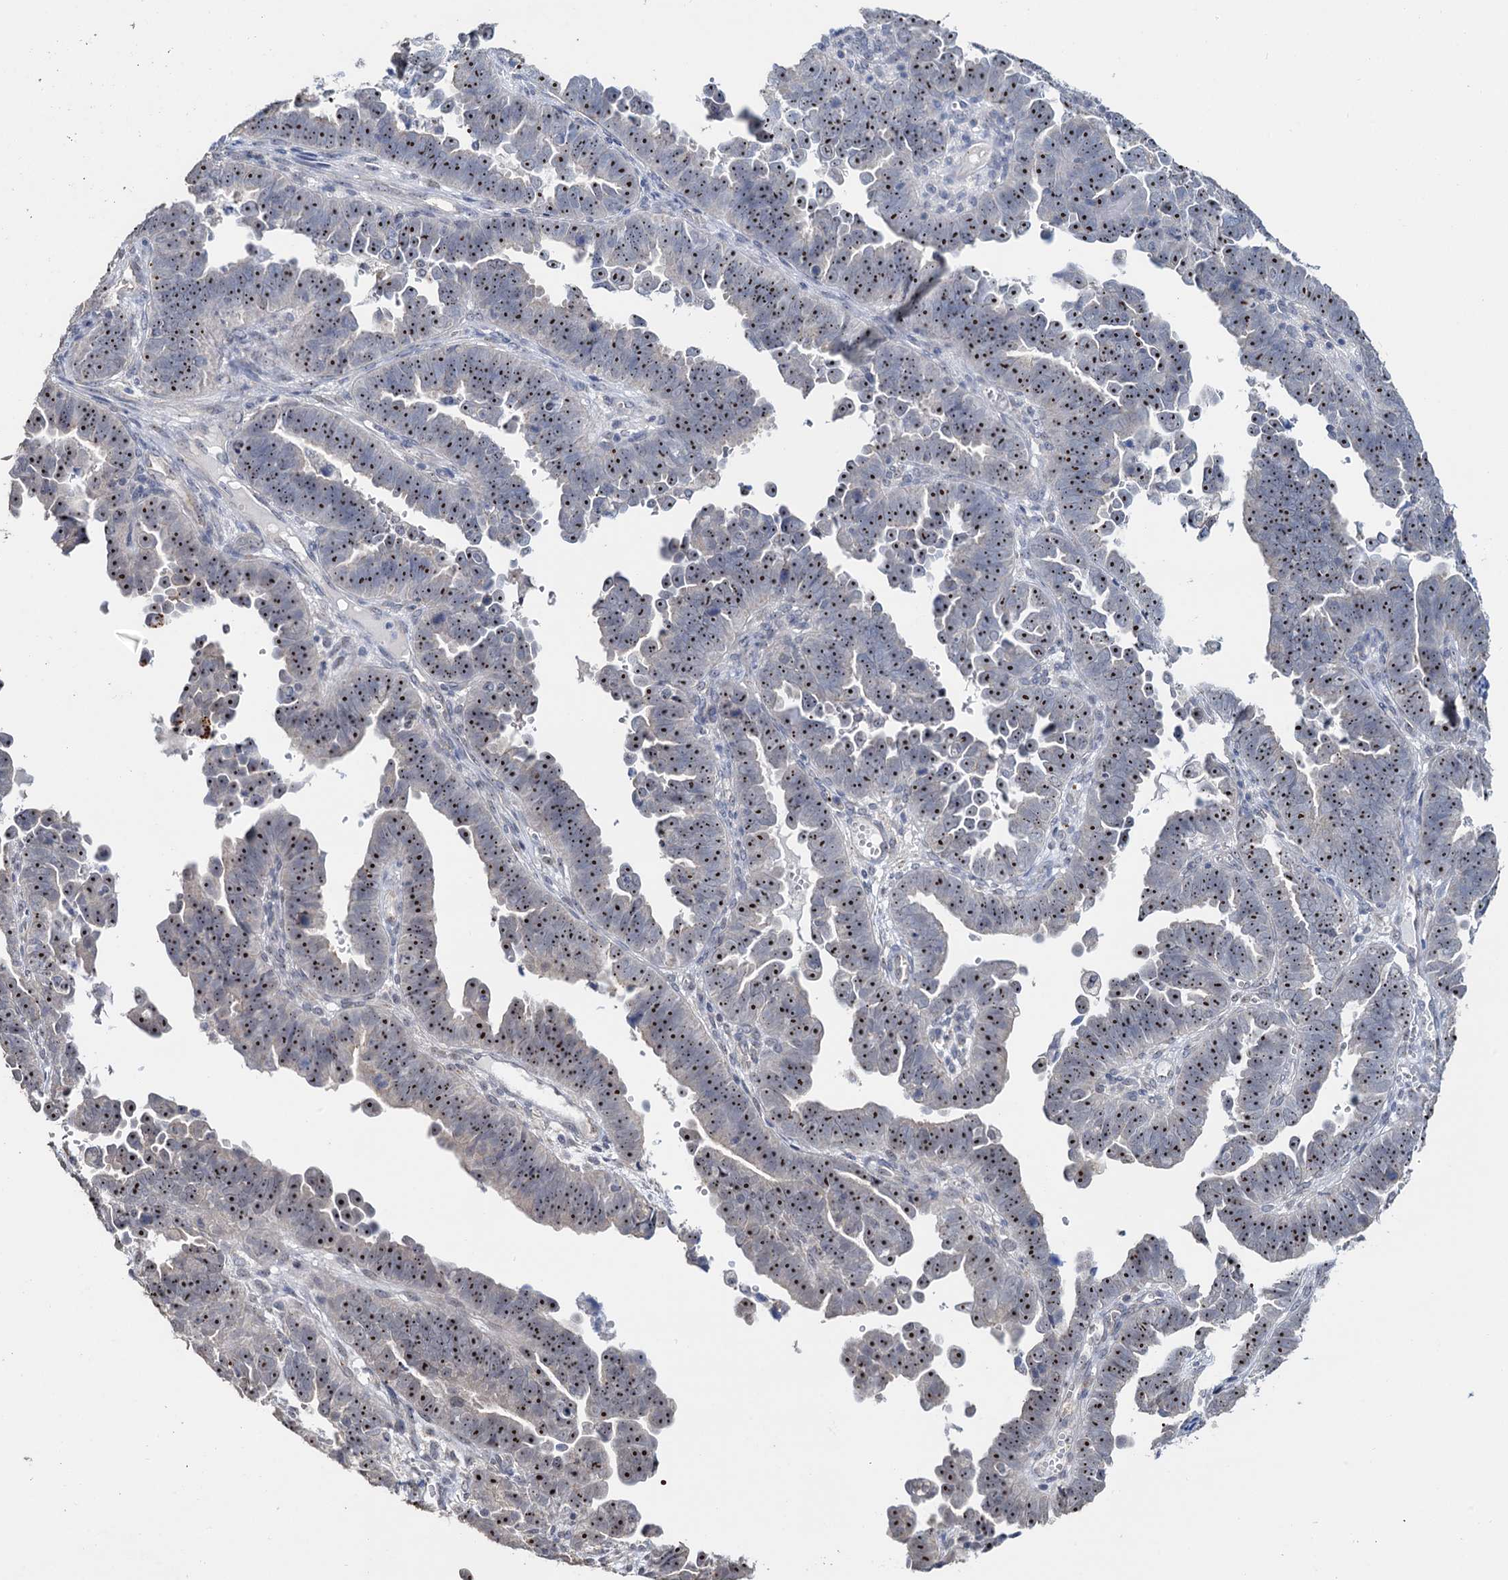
{"staining": {"intensity": "moderate", "quantity": ">75%", "location": "nuclear"}, "tissue": "endometrial cancer", "cell_type": "Tumor cells", "image_type": "cancer", "snomed": [{"axis": "morphology", "description": "Adenocarcinoma, NOS"}, {"axis": "topography", "description": "Endometrium"}], "caption": "A photomicrograph of endometrial cancer (adenocarcinoma) stained for a protein demonstrates moderate nuclear brown staining in tumor cells. (DAB = brown stain, brightfield microscopy at high magnification).", "gene": "C2CD3", "patient": {"sex": "female", "age": 75}}